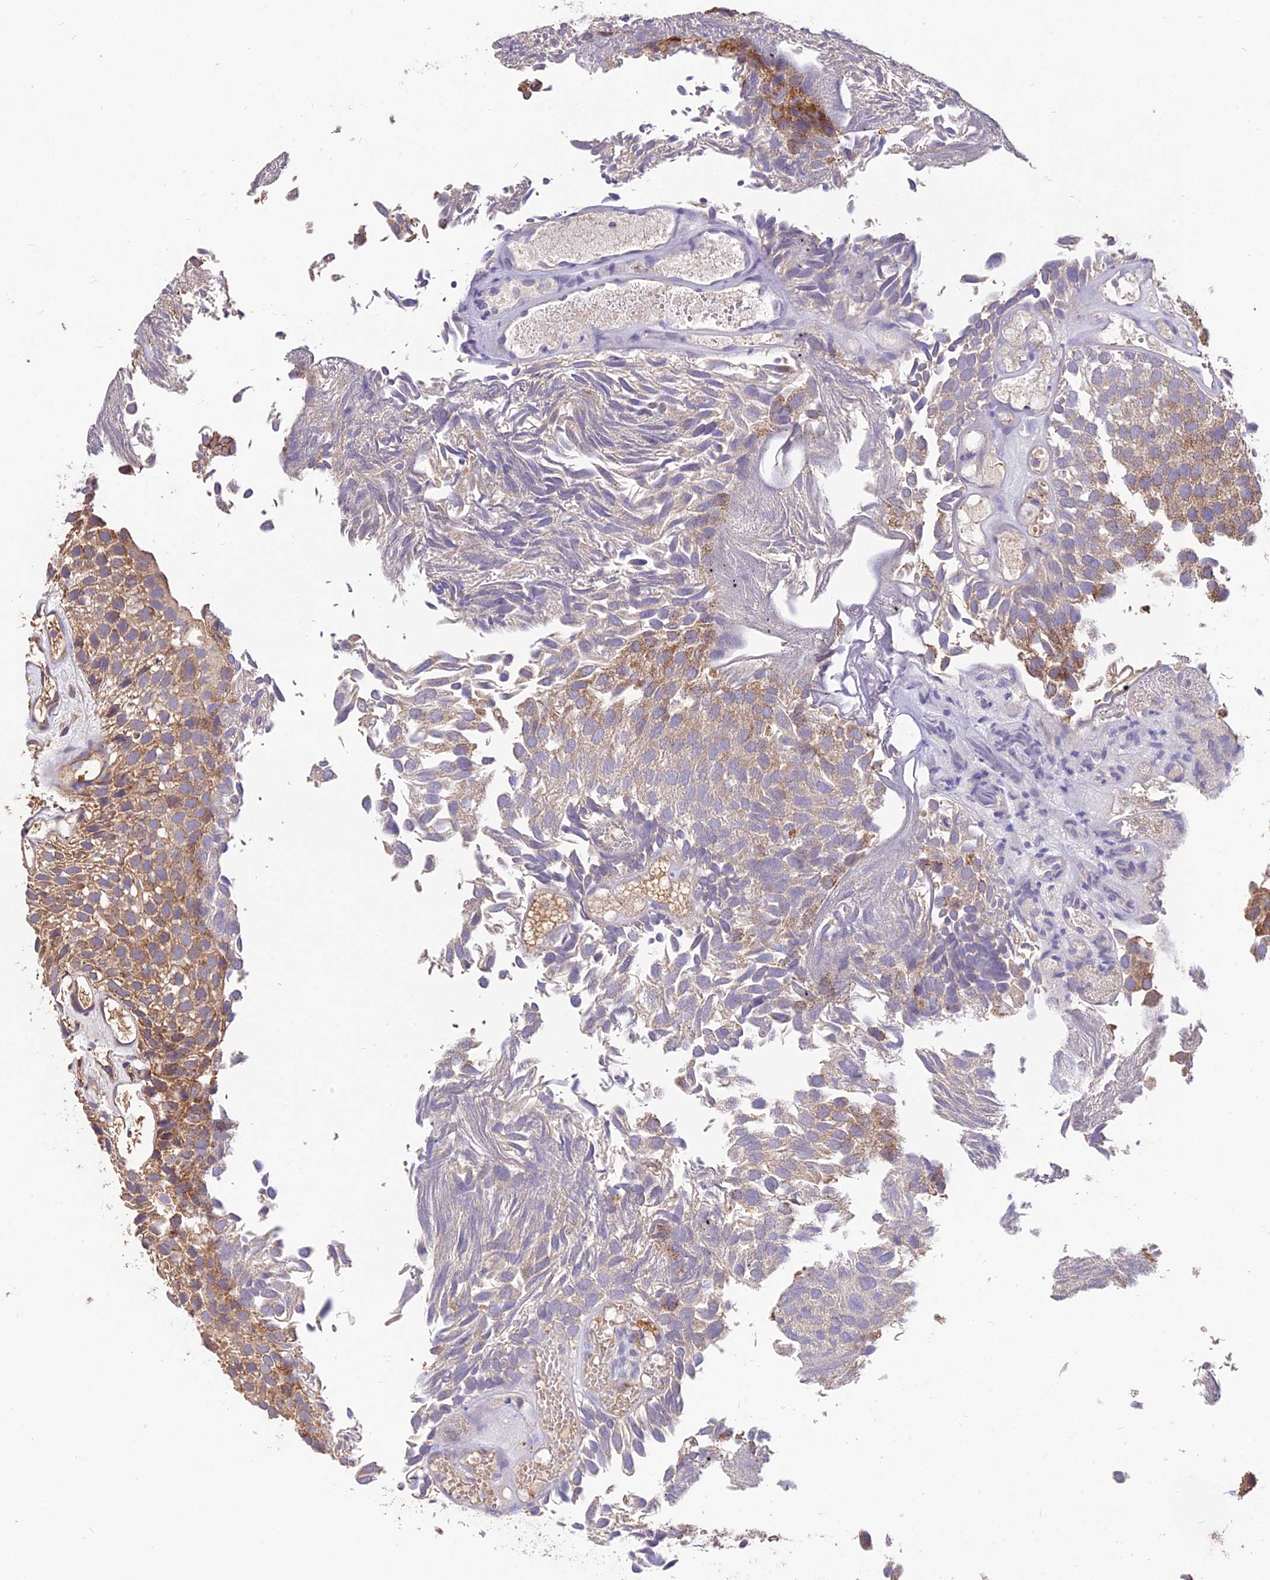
{"staining": {"intensity": "moderate", "quantity": "25%-75%", "location": "cytoplasmic/membranous"}, "tissue": "urothelial cancer", "cell_type": "Tumor cells", "image_type": "cancer", "snomed": [{"axis": "morphology", "description": "Urothelial carcinoma, Low grade"}, {"axis": "topography", "description": "Urinary bladder"}], "caption": "Immunohistochemical staining of urothelial cancer exhibits moderate cytoplasmic/membranous protein expression in about 25%-75% of tumor cells.", "gene": "SDHD", "patient": {"sex": "male", "age": 89}}